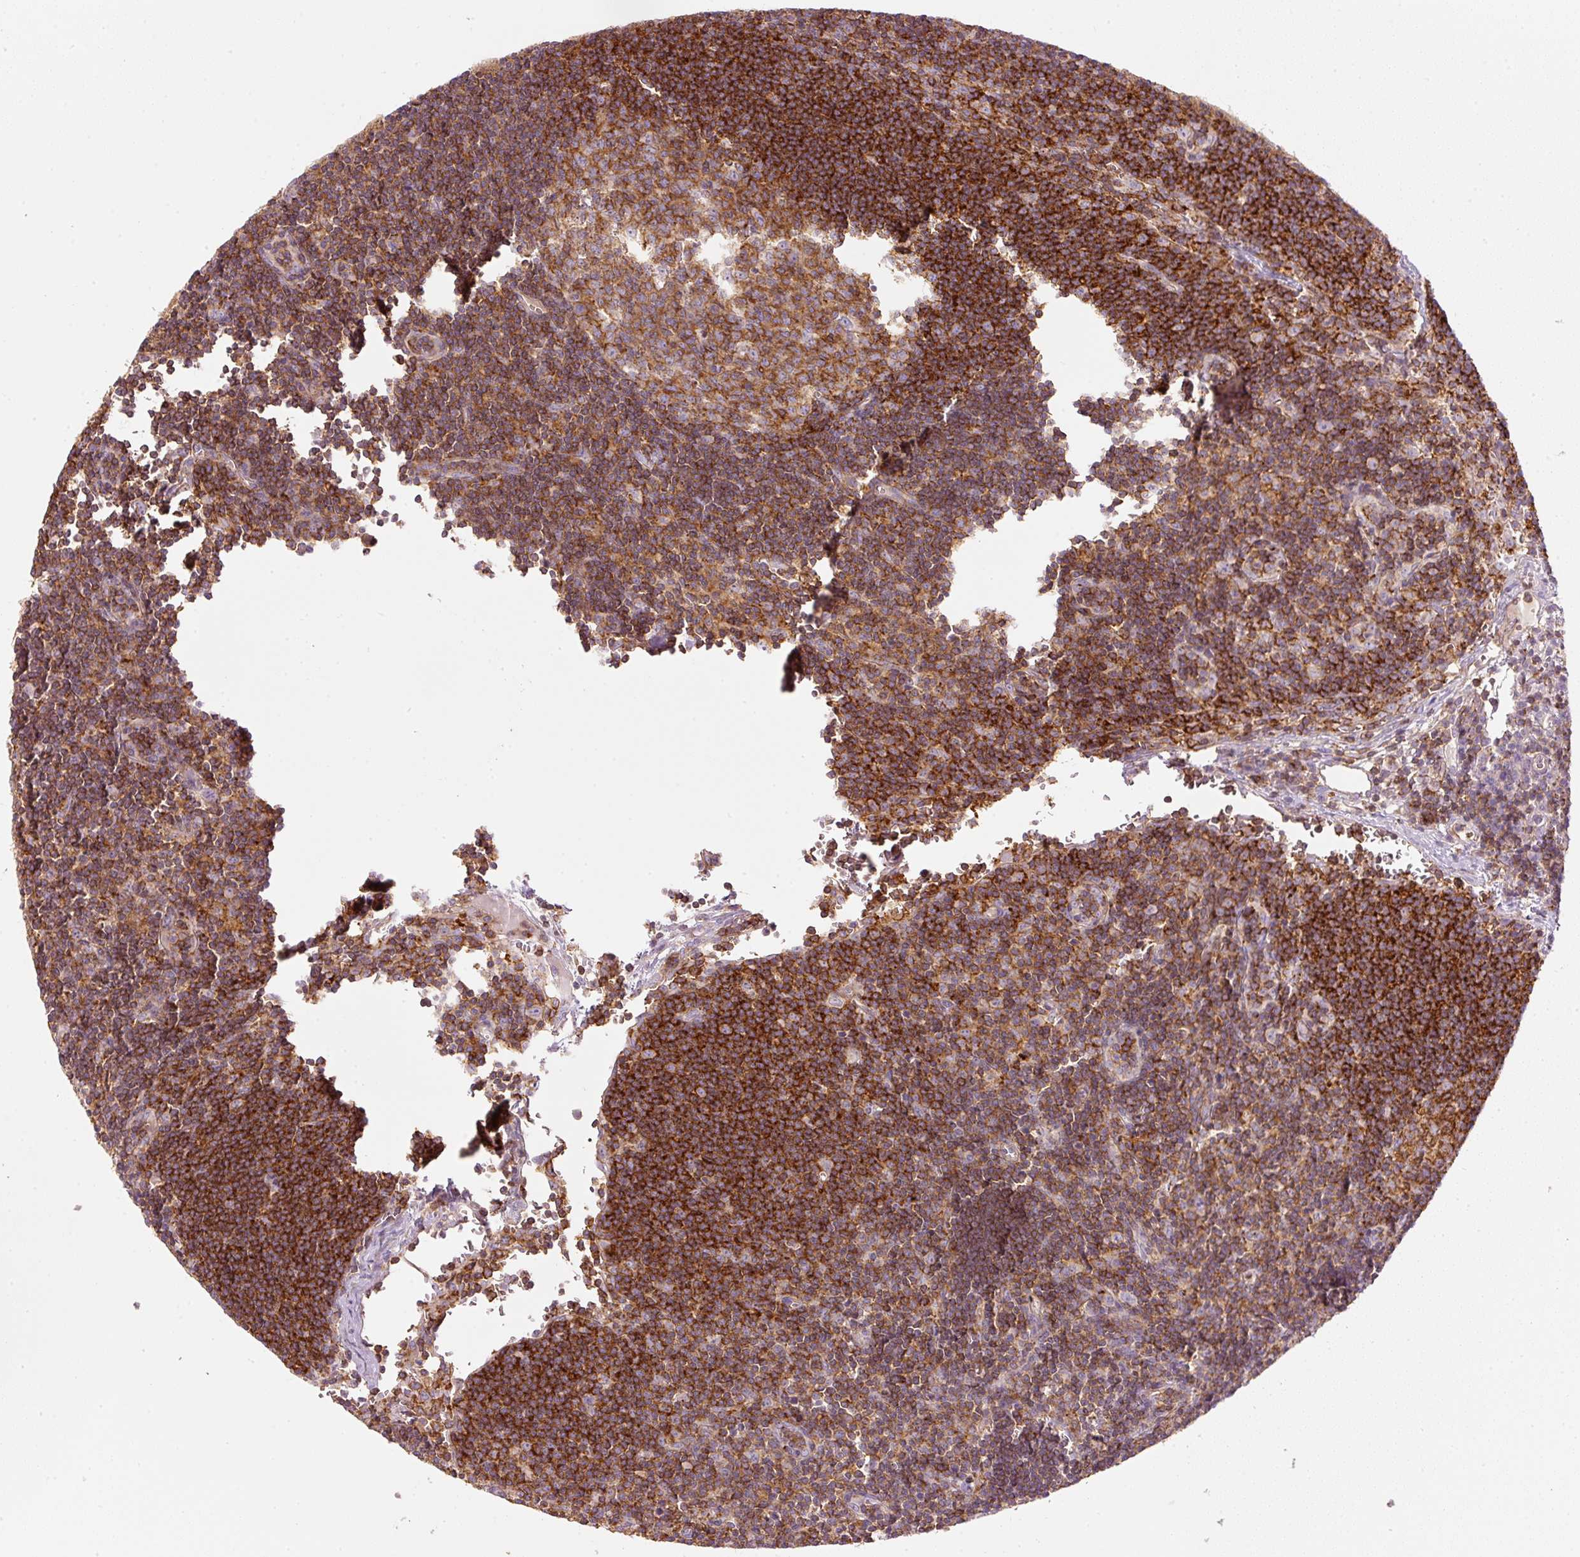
{"staining": {"intensity": "moderate", "quantity": ">75%", "location": "cytoplasmic/membranous"}, "tissue": "lymph node", "cell_type": "Germinal center cells", "image_type": "normal", "snomed": [{"axis": "morphology", "description": "Normal tissue, NOS"}, {"axis": "topography", "description": "Lymph node"}], "caption": "Immunohistochemistry image of benign lymph node: lymph node stained using immunohistochemistry exhibits medium levels of moderate protein expression localized specifically in the cytoplasmic/membranous of germinal center cells, appearing as a cytoplasmic/membranous brown color.", "gene": "SIPA1", "patient": {"sex": "female", "age": 29}}